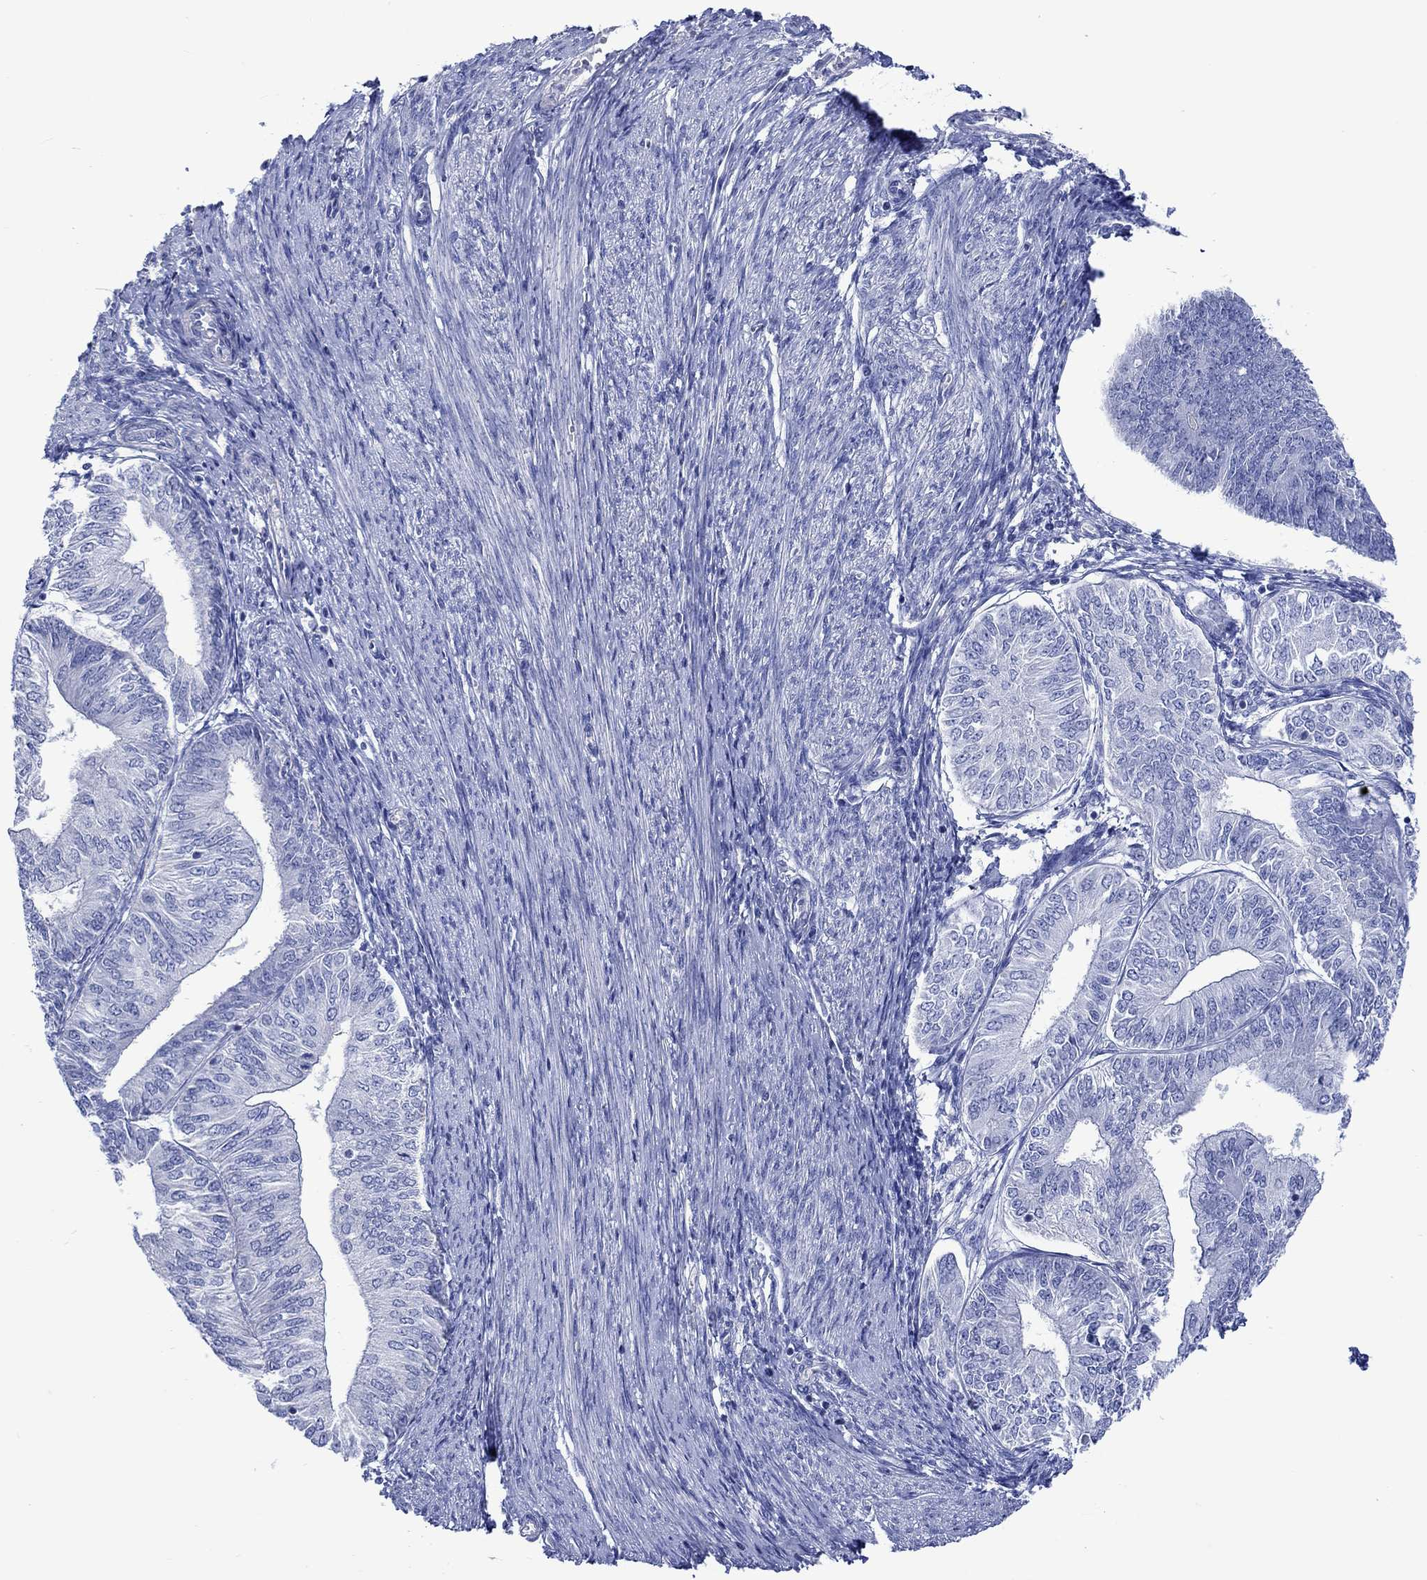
{"staining": {"intensity": "negative", "quantity": "none", "location": "none"}, "tissue": "endometrial cancer", "cell_type": "Tumor cells", "image_type": "cancer", "snomed": [{"axis": "morphology", "description": "Adenocarcinoma, NOS"}, {"axis": "topography", "description": "Endometrium"}], "caption": "Human endometrial cancer stained for a protein using immunohistochemistry (IHC) displays no expression in tumor cells.", "gene": "CPLX2", "patient": {"sex": "female", "age": 58}}